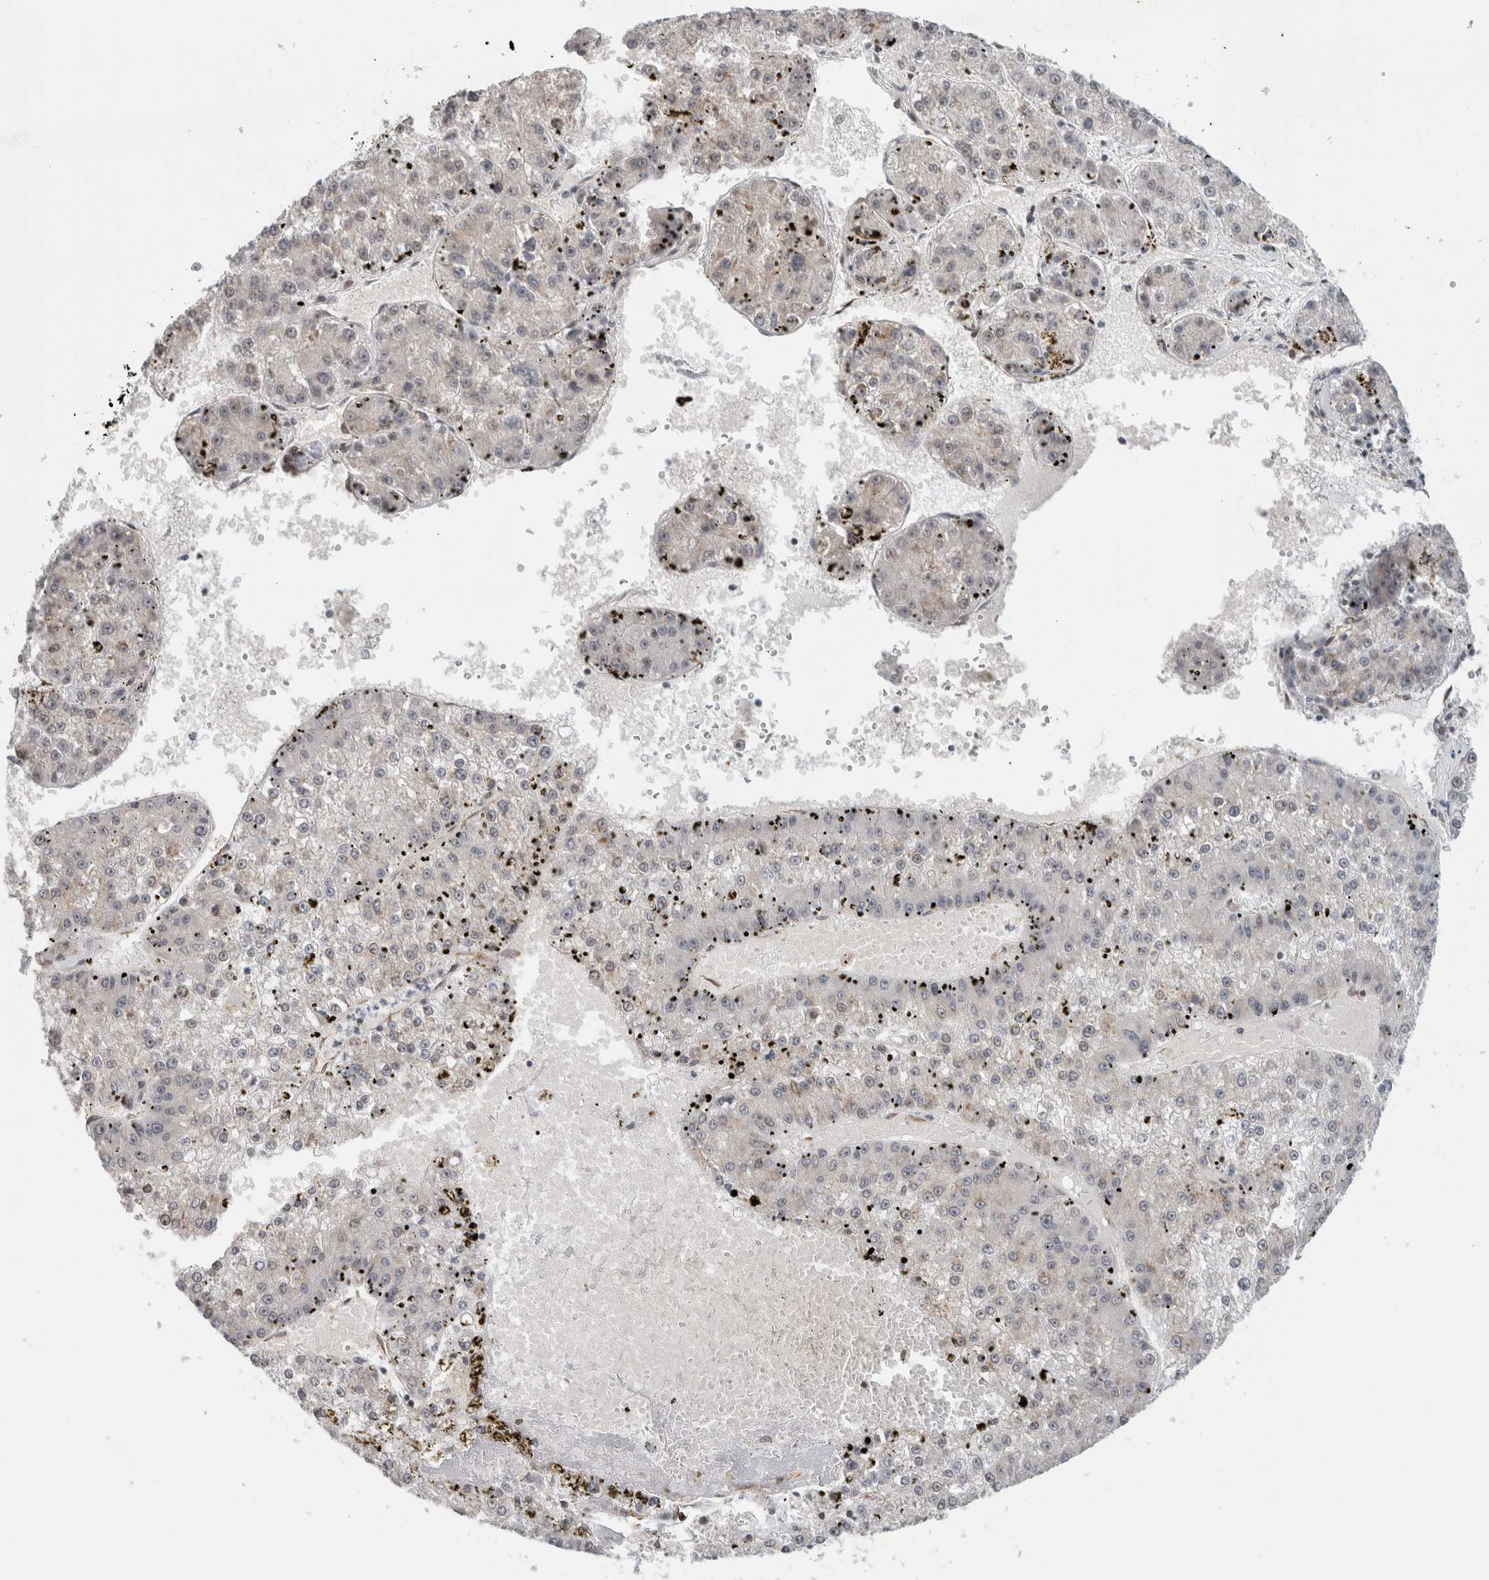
{"staining": {"intensity": "moderate", "quantity": "<25%", "location": "cytoplasmic/membranous"}, "tissue": "liver cancer", "cell_type": "Tumor cells", "image_type": "cancer", "snomed": [{"axis": "morphology", "description": "Carcinoma, Hepatocellular, NOS"}, {"axis": "topography", "description": "Liver"}], "caption": "Brown immunohistochemical staining in human liver hepatocellular carcinoma shows moderate cytoplasmic/membranous positivity in approximately <25% of tumor cells.", "gene": "RBMX2", "patient": {"sex": "female", "age": 73}}